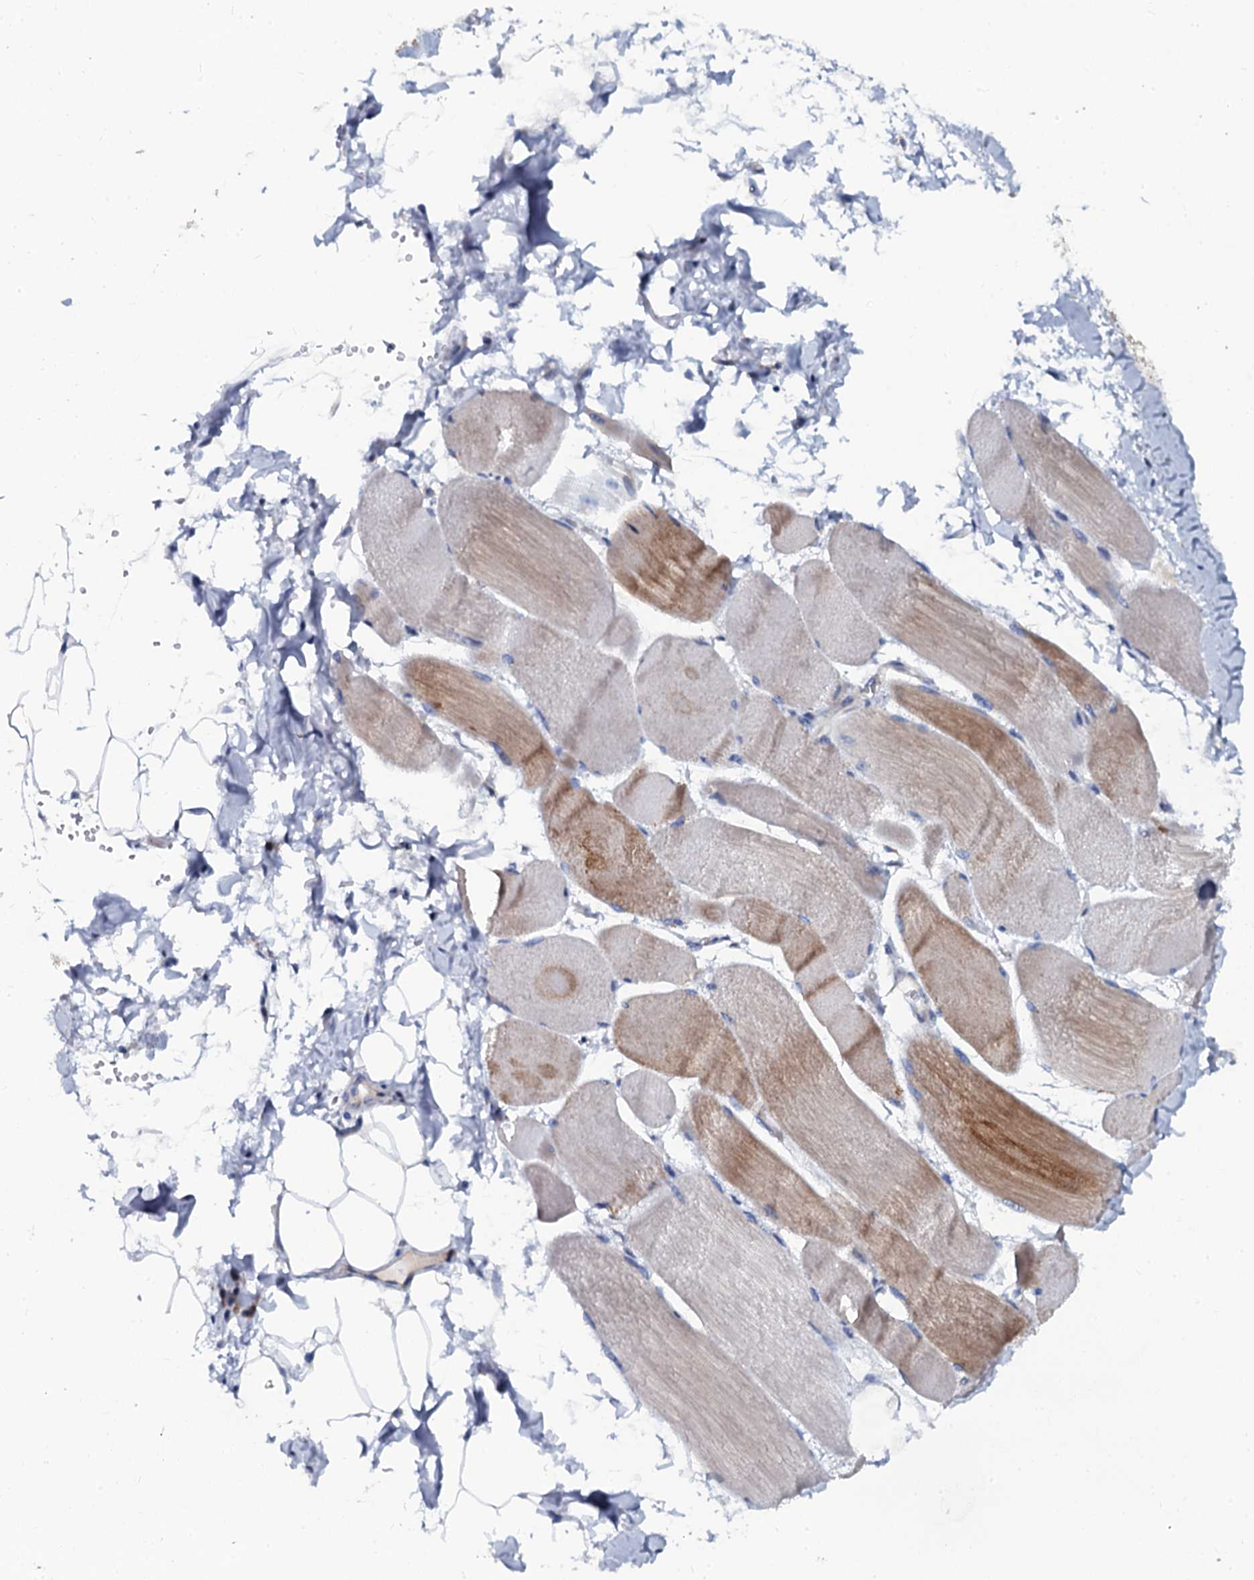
{"staining": {"intensity": "moderate", "quantity": "25%-75%", "location": "cytoplasmic/membranous"}, "tissue": "skeletal muscle", "cell_type": "Myocytes", "image_type": "normal", "snomed": [{"axis": "morphology", "description": "Normal tissue, NOS"}, {"axis": "morphology", "description": "Basal cell carcinoma"}, {"axis": "topography", "description": "Skeletal muscle"}], "caption": "Myocytes show moderate cytoplasmic/membranous expression in about 25%-75% of cells in normal skeletal muscle.", "gene": "OTOL1", "patient": {"sex": "female", "age": 64}}